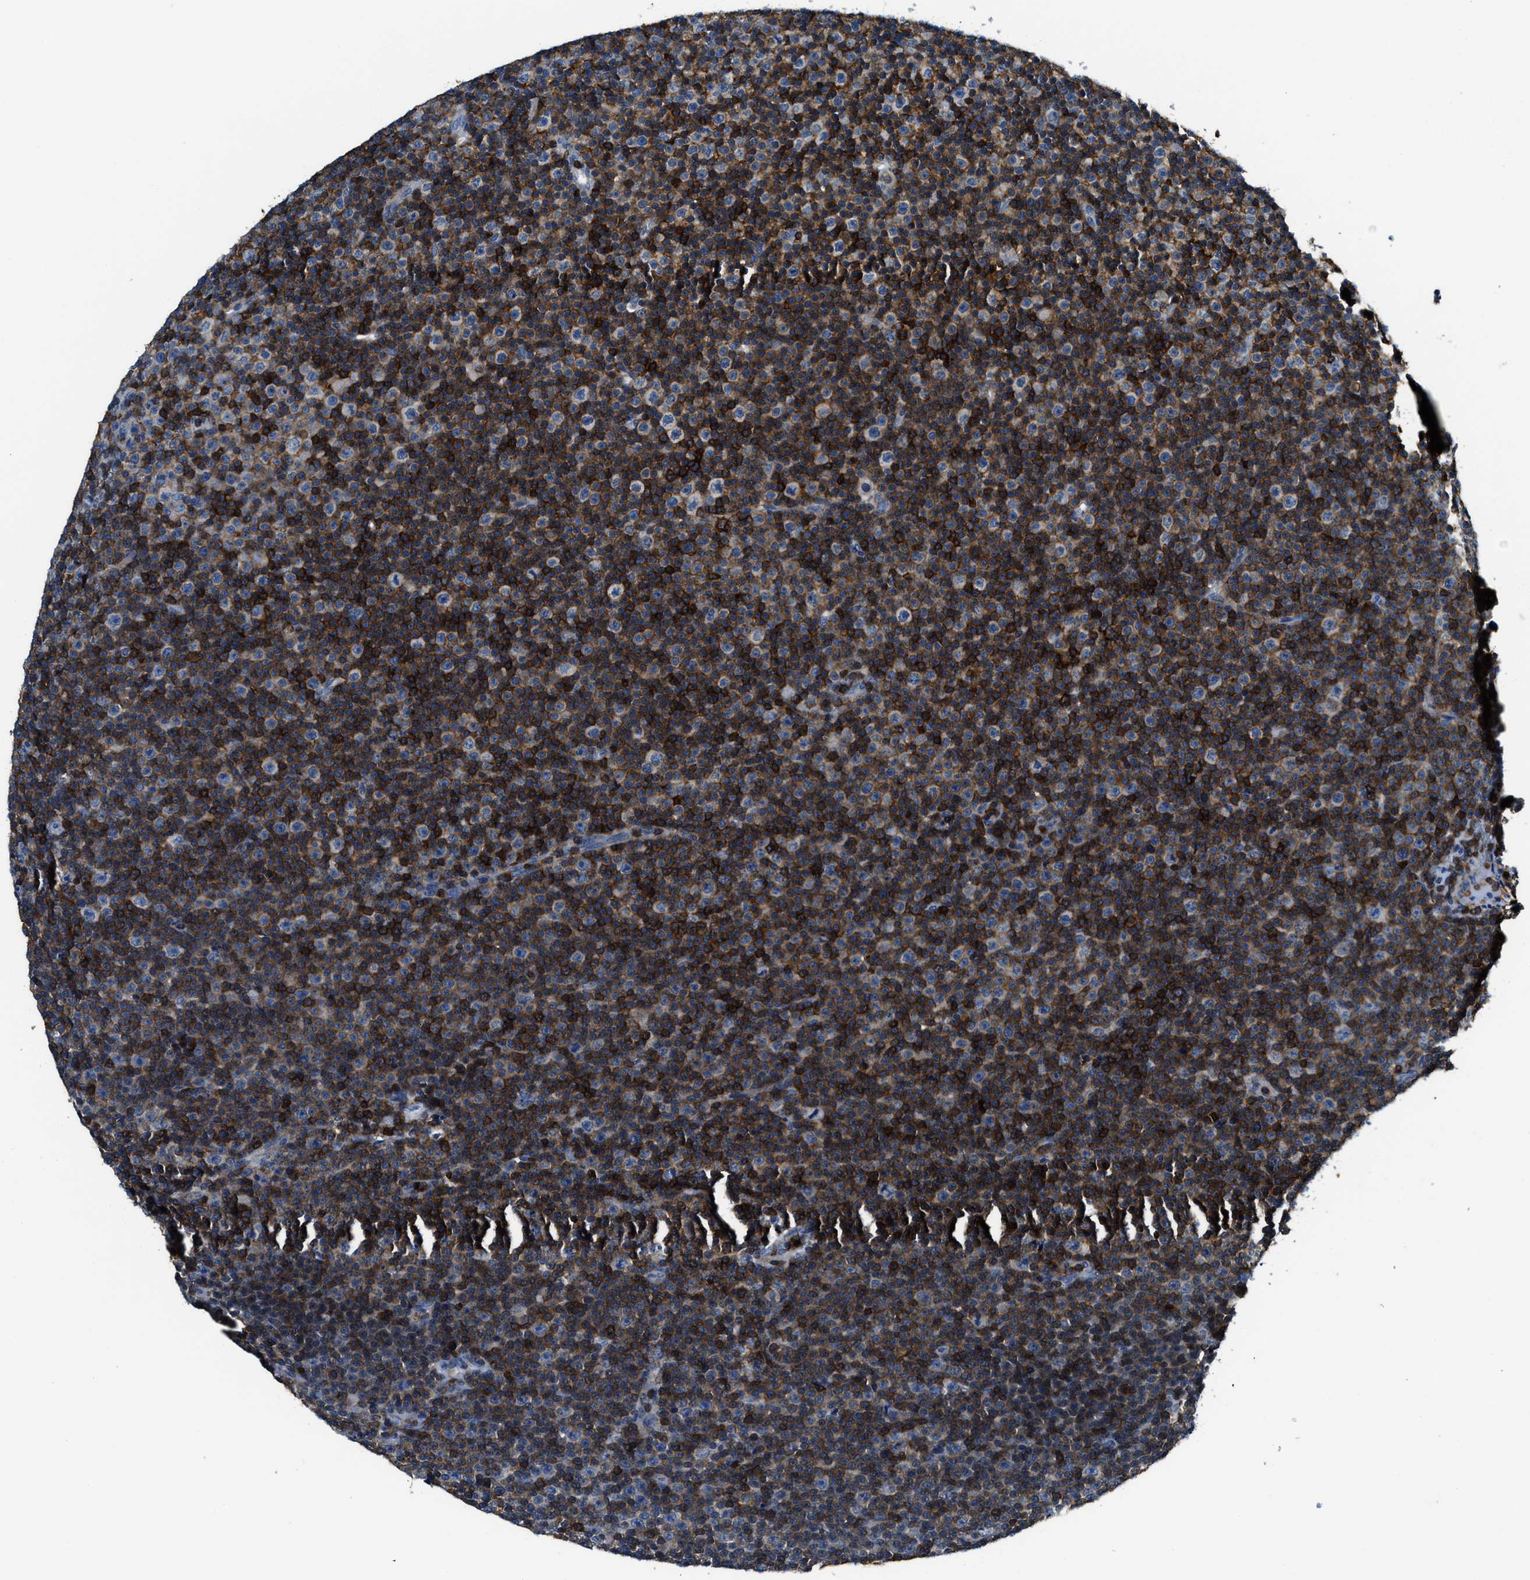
{"staining": {"intensity": "strong", "quantity": "25%-75%", "location": "cytoplasmic/membranous"}, "tissue": "lymphoma", "cell_type": "Tumor cells", "image_type": "cancer", "snomed": [{"axis": "morphology", "description": "Malignant lymphoma, non-Hodgkin's type, Low grade"}, {"axis": "topography", "description": "Lymph node"}], "caption": "Lymphoma tissue shows strong cytoplasmic/membranous staining in approximately 25%-75% of tumor cells, visualized by immunohistochemistry.", "gene": "MYO1G", "patient": {"sex": "female", "age": 67}}